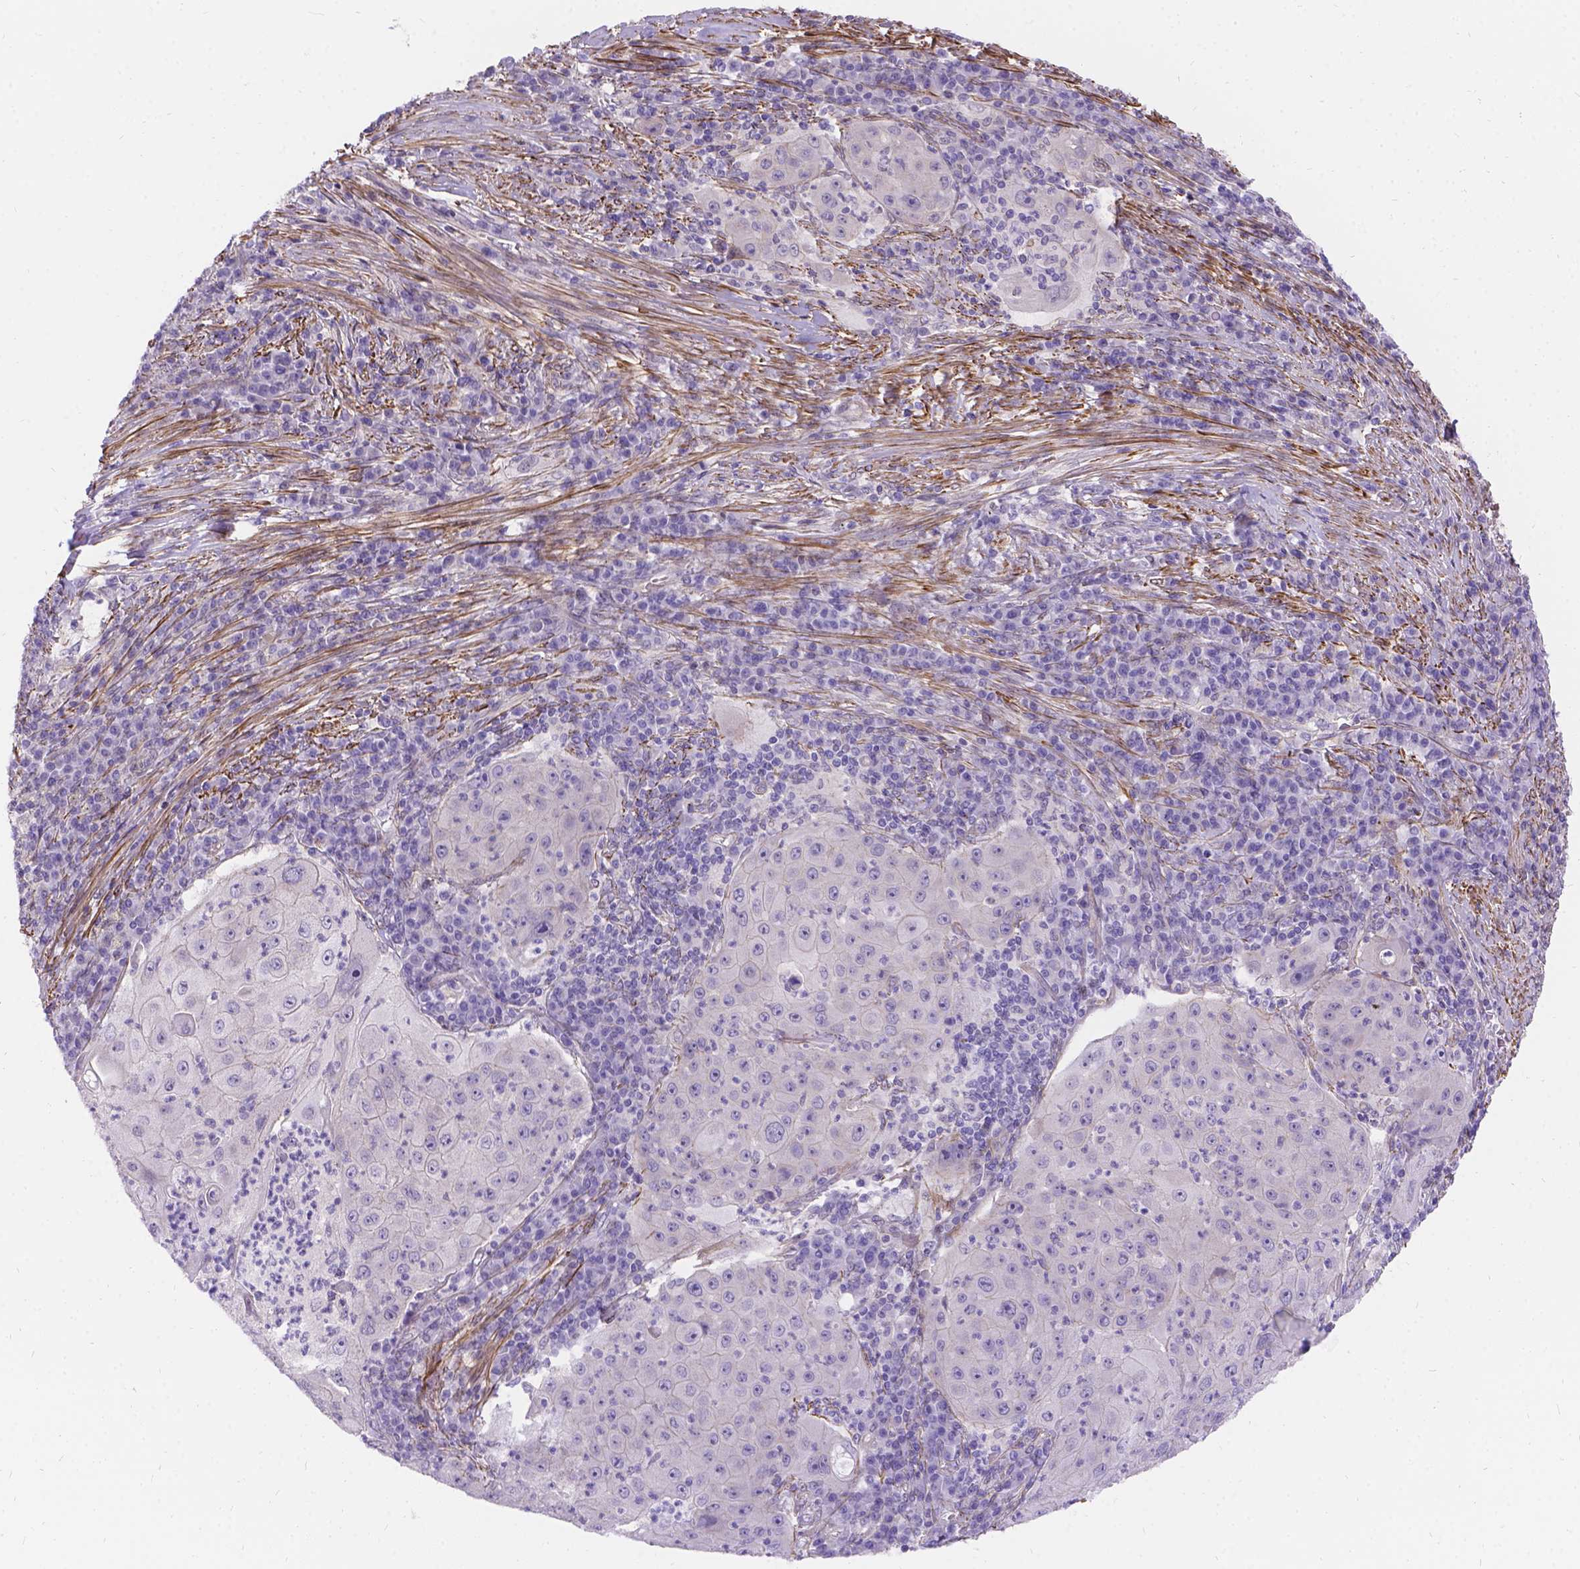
{"staining": {"intensity": "negative", "quantity": "none", "location": "none"}, "tissue": "lung cancer", "cell_type": "Tumor cells", "image_type": "cancer", "snomed": [{"axis": "morphology", "description": "Squamous cell carcinoma, NOS"}, {"axis": "topography", "description": "Lung"}], "caption": "Tumor cells show no significant positivity in lung cancer.", "gene": "PALS1", "patient": {"sex": "female", "age": 59}}